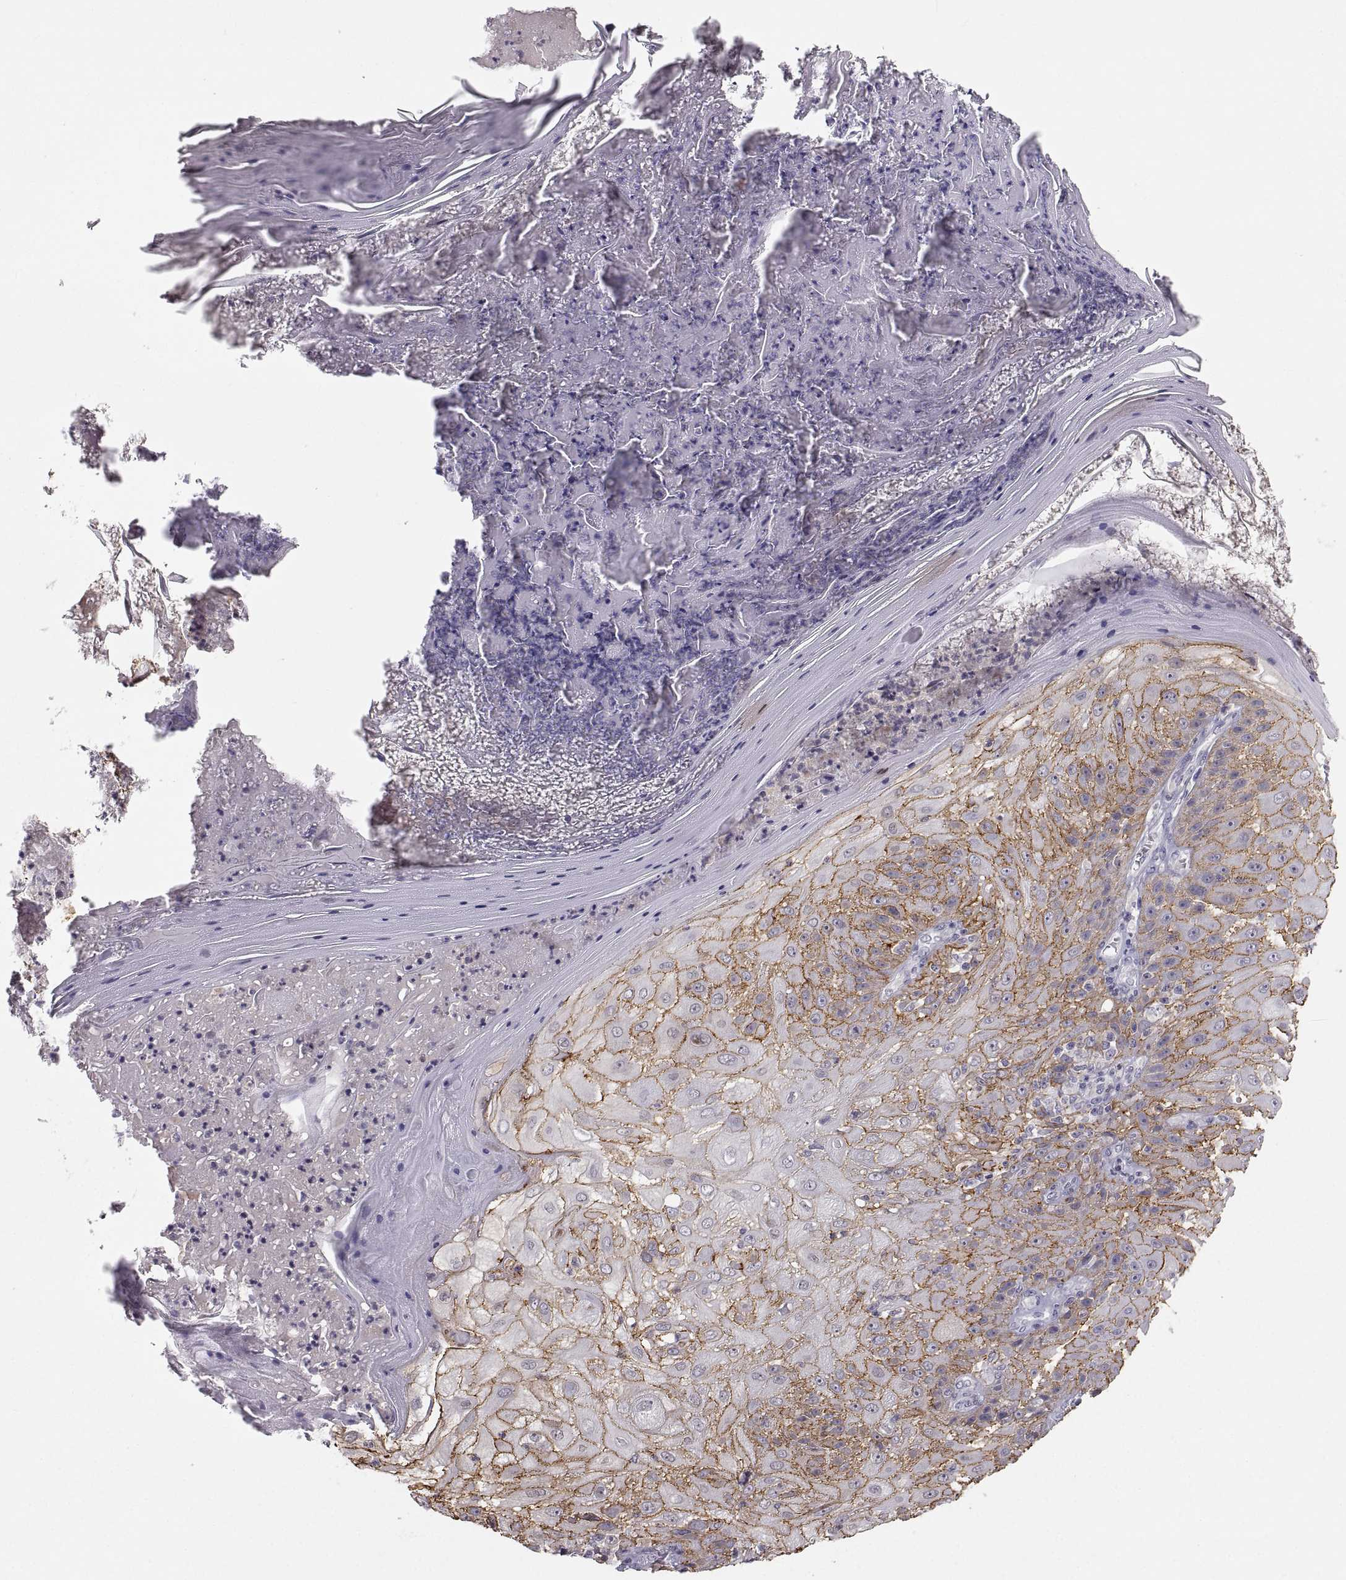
{"staining": {"intensity": "strong", "quantity": "25%-75%", "location": "cytoplasmic/membranous"}, "tissue": "skin cancer", "cell_type": "Tumor cells", "image_type": "cancer", "snomed": [{"axis": "morphology", "description": "Normal tissue, NOS"}, {"axis": "morphology", "description": "Squamous cell carcinoma, NOS"}, {"axis": "topography", "description": "Skin"}], "caption": "Squamous cell carcinoma (skin) stained with a protein marker exhibits strong staining in tumor cells.", "gene": "ZNF185", "patient": {"sex": "female", "age": 83}}